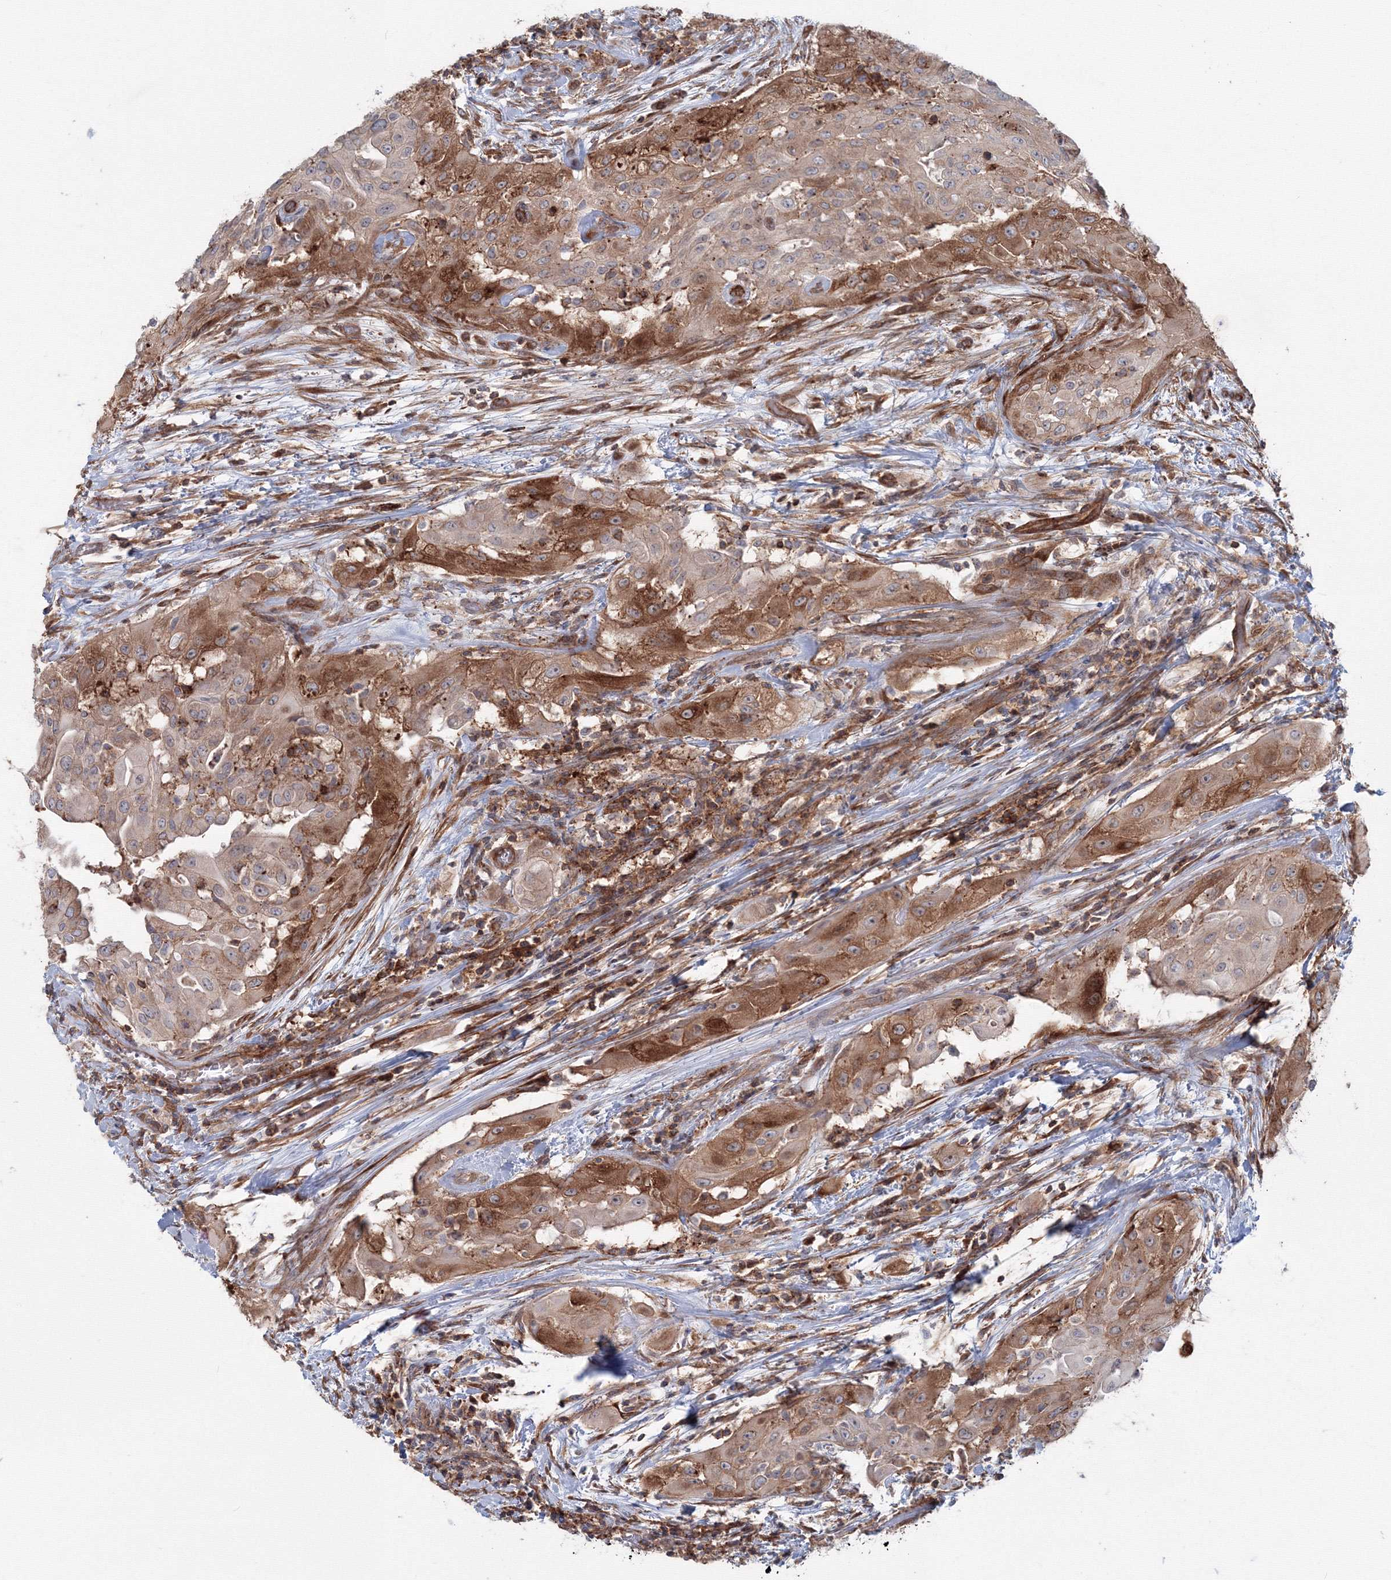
{"staining": {"intensity": "moderate", "quantity": "25%-75%", "location": "cytoplasmic/membranous"}, "tissue": "thyroid cancer", "cell_type": "Tumor cells", "image_type": "cancer", "snomed": [{"axis": "morphology", "description": "Papillary adenocarcinoma, NOS"}, {"axis": "topography", "description": "Thyroid gland"}], "caption": "An image of thyroid cancer (papillary adenocarcinoma) stained for a protein demonstrates moderate cytoplasmic/membranous brown staining in tumor cells. (DAB = brown stain, brightfield microscopy at high magnification).", "gene": "SH3PXD2A", "patient": {"sex": "female", "age": 59}}